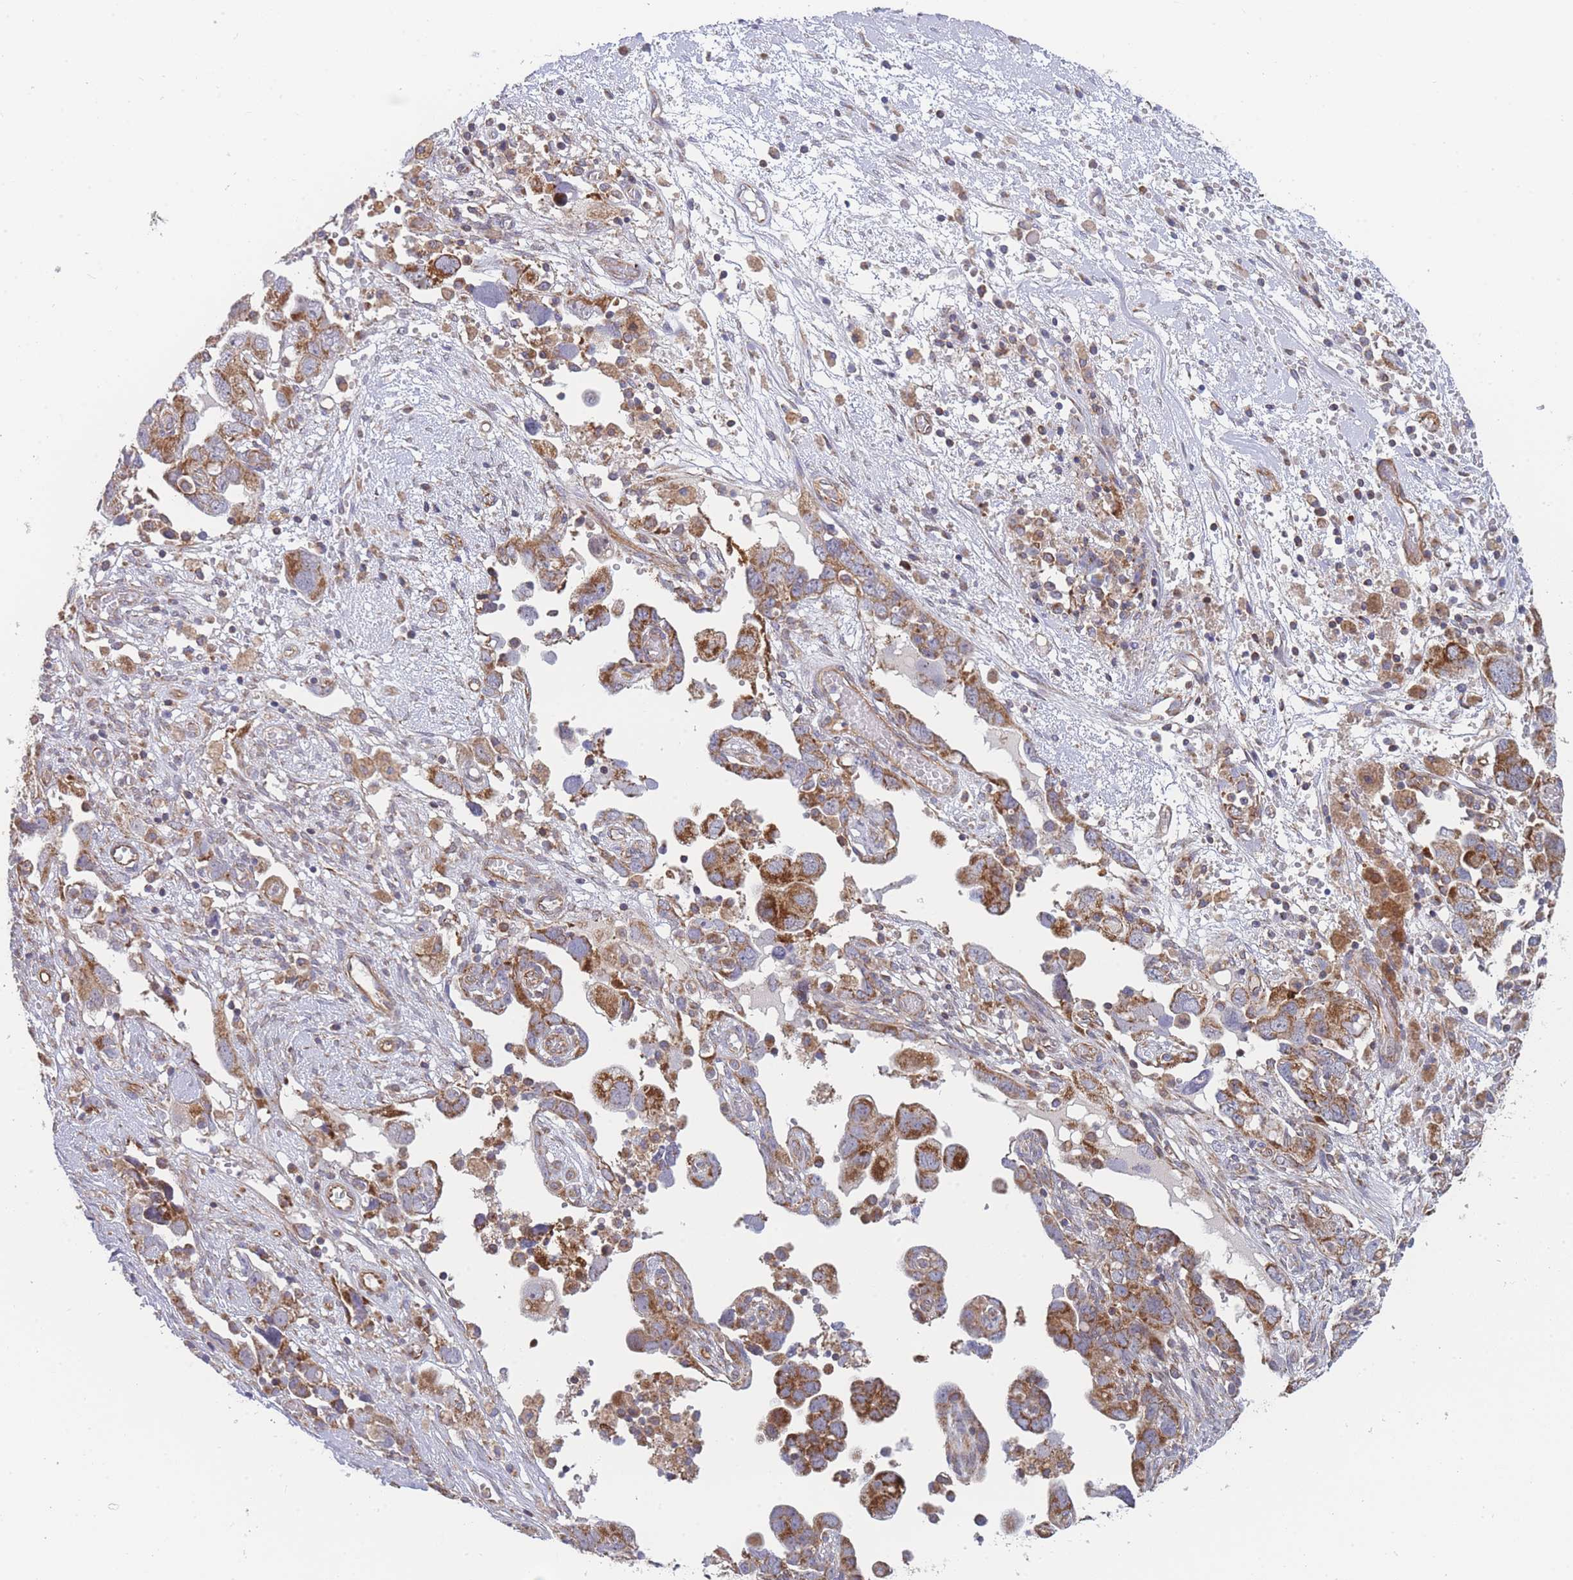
{"staining": {"intensity": "moderate", "quantity": ">75%", "location": "cytoplasmic/membranous"}, "tissue": "ovarian cancer", "cell_type": "Tumor cells", "image_type": "cancer", "snomed": [{"axis": "morphology", "description": "Carcinoma, NOS"}, {"axis": "morphology", "description": "Cystadenocarcinoma, serous, NOS"}, {"axis": "topography", "description": "Ovary"}], "caption": "A high-resolution image shows immunohistochemistry (IHC) staining of ovarian serous cystadenocarcinoma, which exhibits moderate cytoplasmic/membranous expression in approximately >75% of tumor cells. (Brightfield microscopy of DAB IHC at high magnification).", "gene": "MTRES1", "patient": {"sex": "female", "age": 69}}